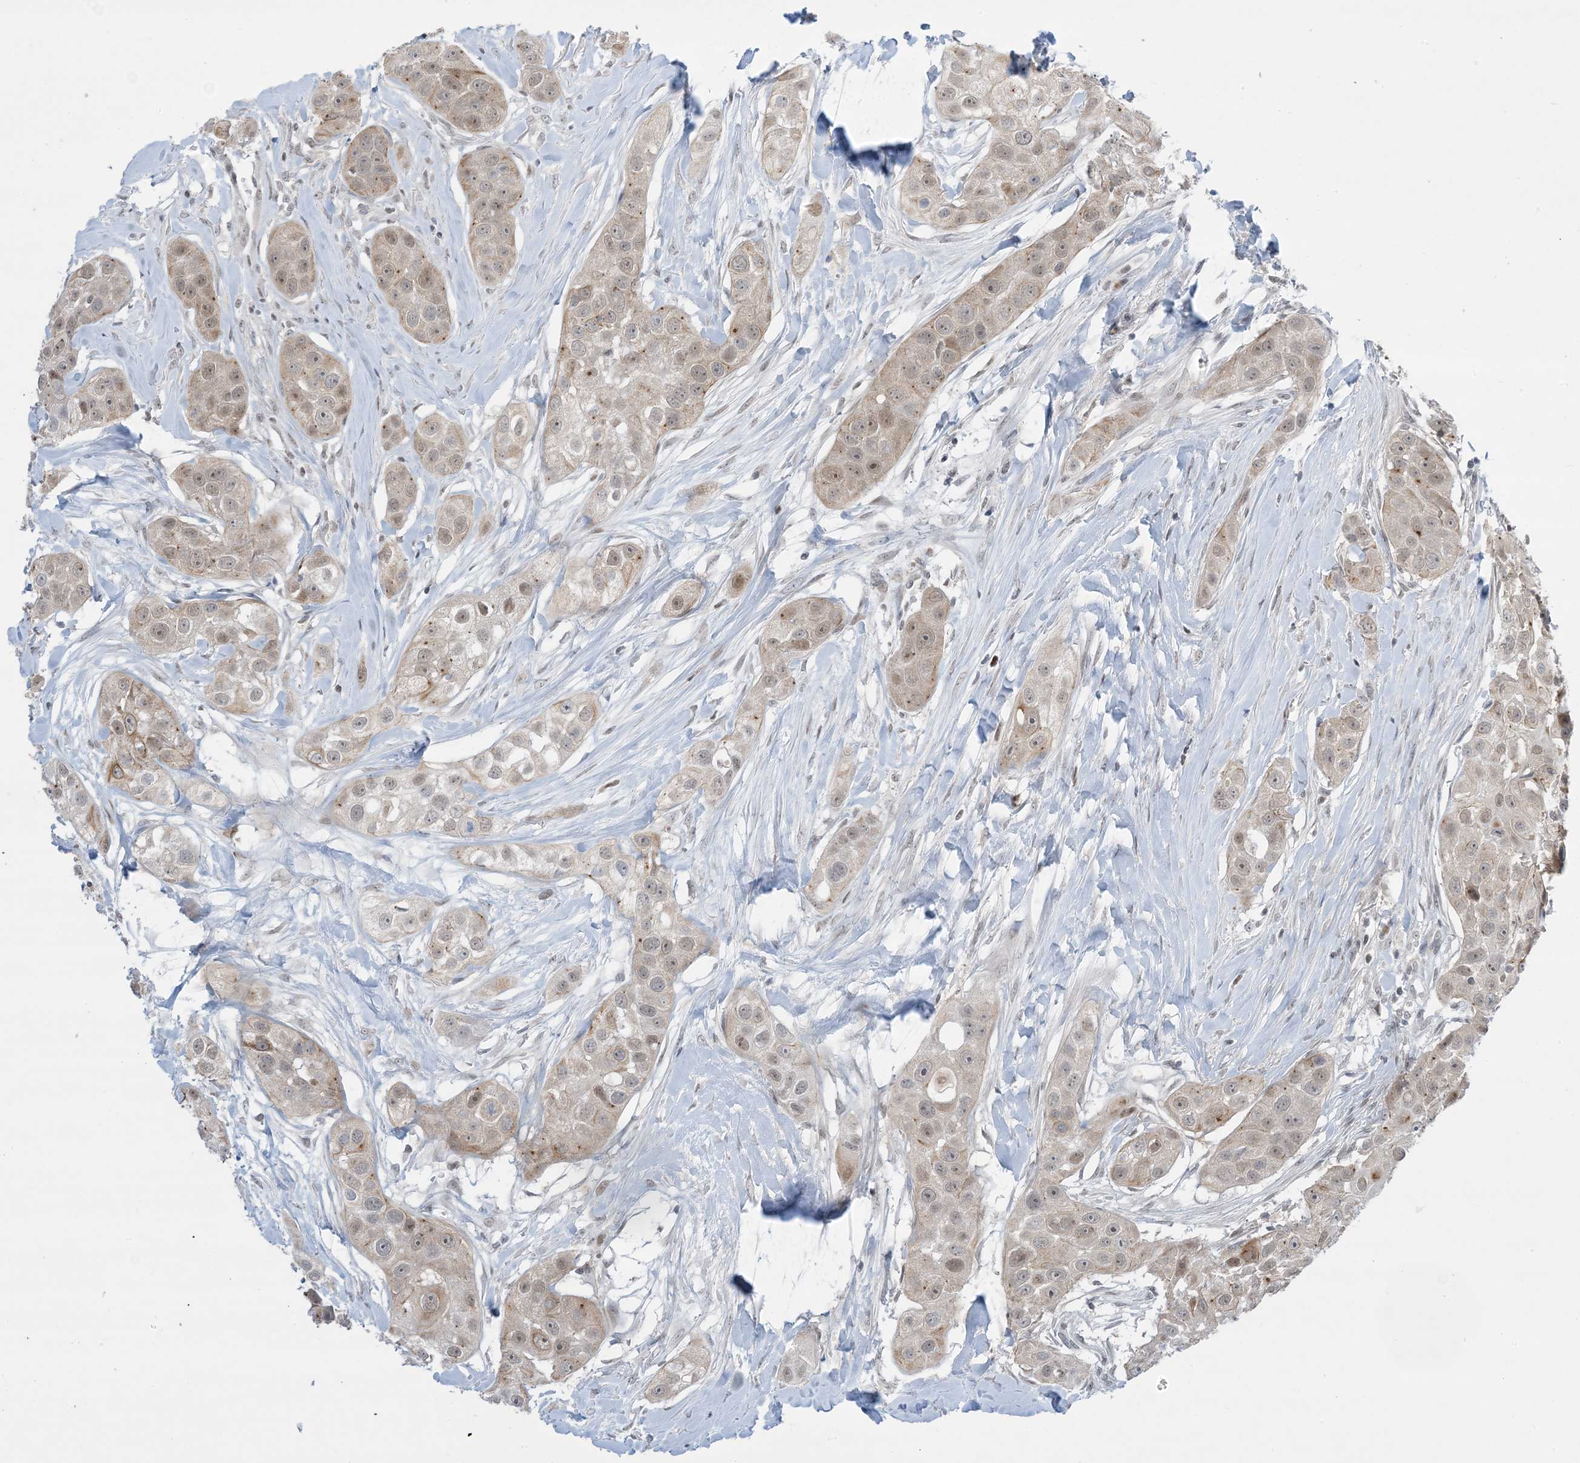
{"staining": {"intensity": "weak", "quantity": "<25%", "location": "cytoplasmic/membranous,nuclear"}, "tissue": "head and neck cancer", "cell_type": "Tumor cells", "image_type": "cancer", "snomed": [{"axis": "morphology", "description": "Normal tissue, NOS"}, {"axis": "morphology", "description": "Squamous cell carcinoma, NOS"}, {"axis": "topography", "description": "Skeletal muscle"}, {"axis": "topography", "description": "Head-Neck"}], "caption": "Tumor cells show no significant protein expression in head and neck cancer.", "gene": "TFPT", "patient": {"sex": "male", "age": 51}}